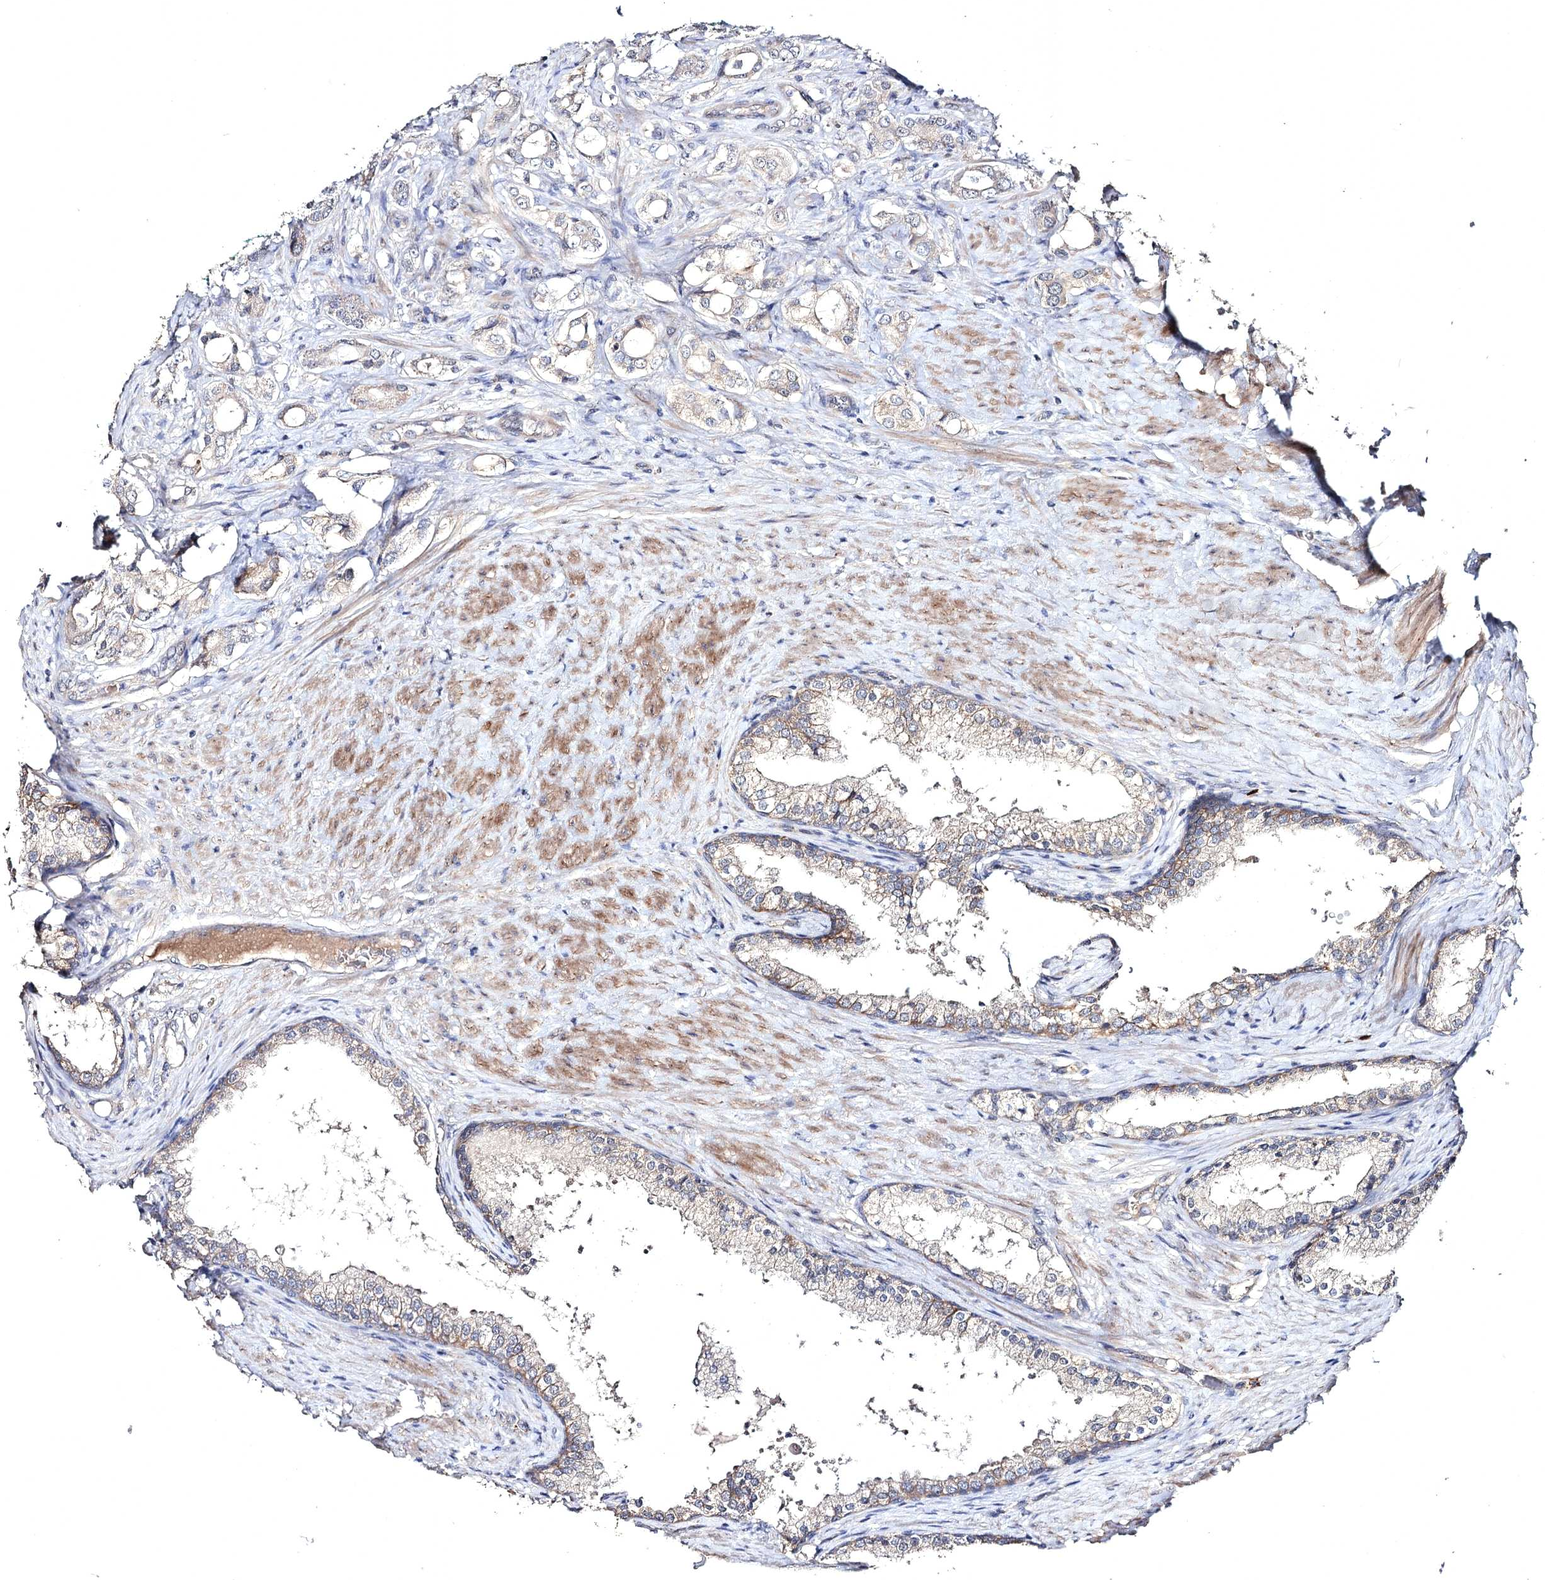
{"staining": {"intensity": "negative", "quantity": "none", "location": "none"}, "tissue": "prostate cancer", "cell_type": "Tumor cells", "image_type": "cancer", "snomed": [{"axis": "morphology", "description": "Adenocarcinoma, High grade"}, {"axis": "topography", "description": "Prostate"}], "caption": "The IHC histopathology image has no significant staining in tumor cells of prostate high-grade adenocarcinoma tissue.", "gene": "SEMA4G", "patient": {"sex": "male", "age": 63}}